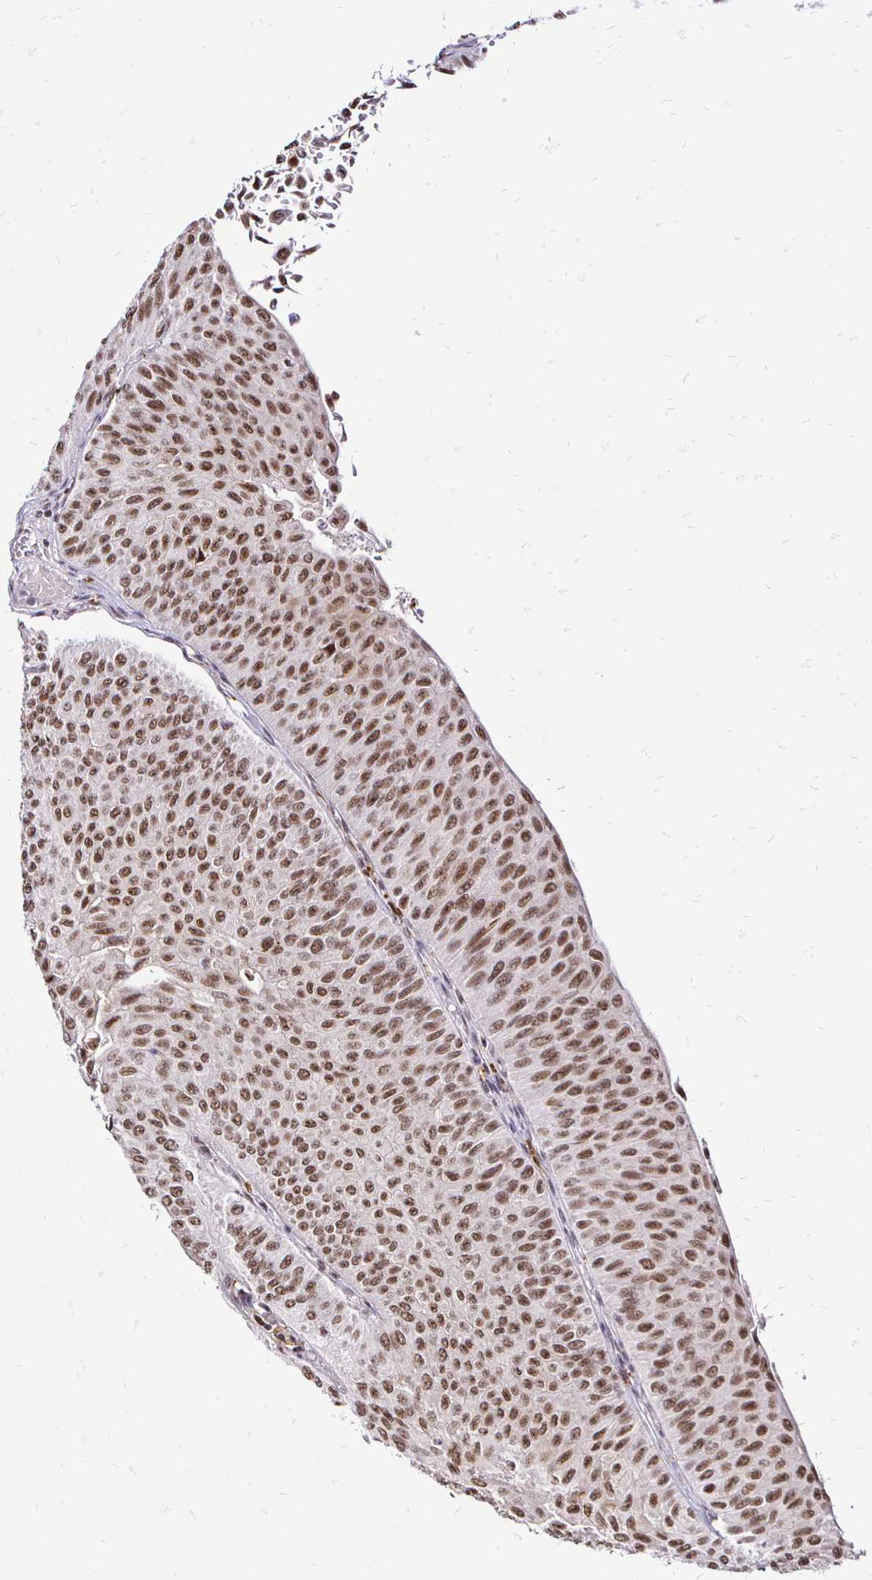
{"staining": {"intensity": "moderate", "quantity": ">75%", "location": "nuclear"}, "tissue": "urothelial cancer", "cell_type": "Tumor cells", "image_type": "cancer", "snomed": [{"axis": "morphology", "description": "Urothelial carcinoma, NOS"}, {"axis": "topography", "description": "Urinary bladder"}], "caption": "An image of human urothelial cancer stained for a protein displays moderate nuclear brown staining in tumor cells. The protein is stained brown, and the nuclei are stained in blue (DAB IHC with brightfield microscopy, high magnification).", "gene": "SIN3A", "patient": {"sex": "male", "age": 59}}